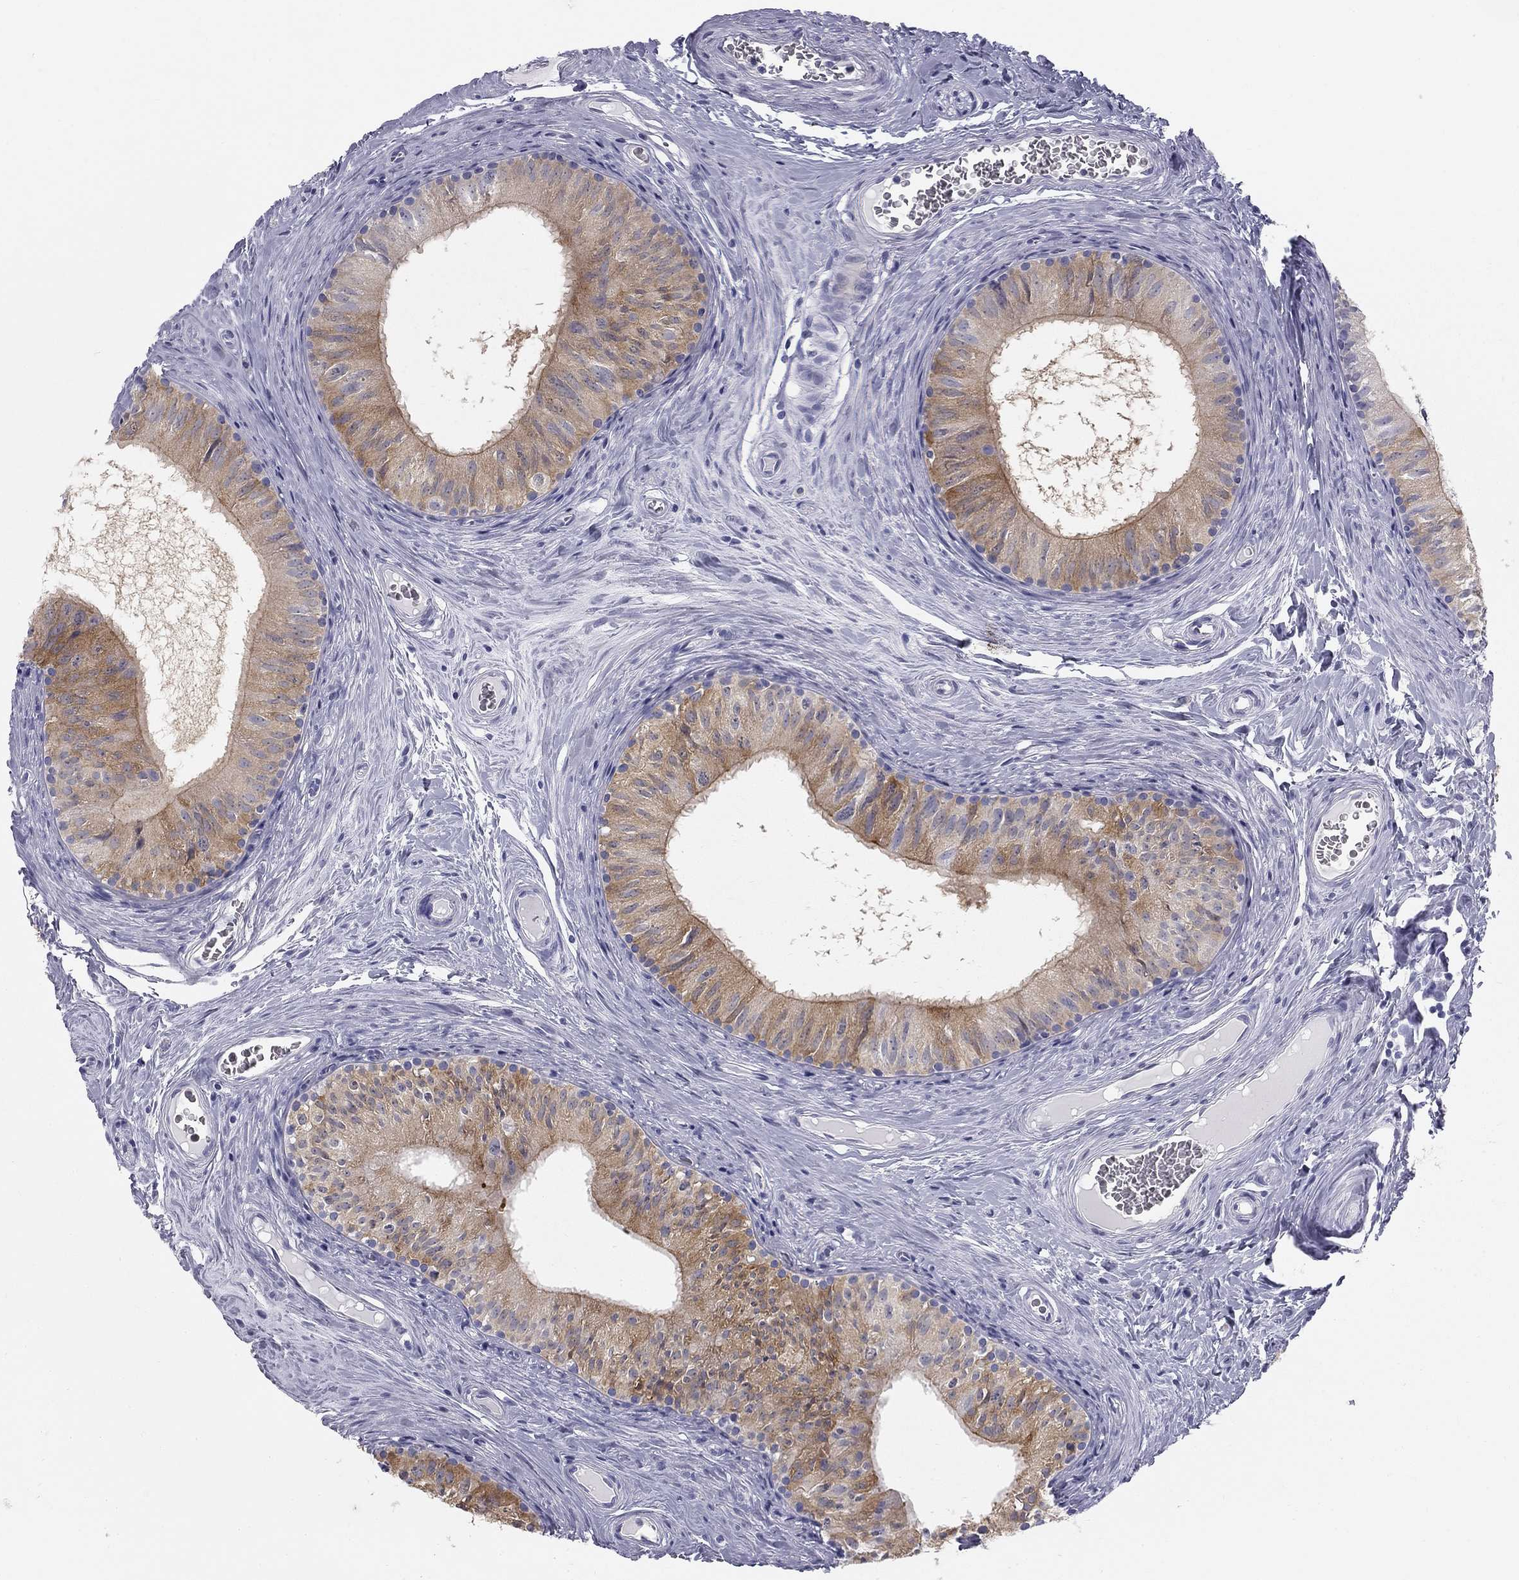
{"staining": {"intensity": "moderate", "quantity": "25%-75%", "location": "cytoplasmic/membranous"}, "tissue": "epididymis", "cell_type": "Glandular cells", "image_type": "normal", "snomed": [{"axis": "morphology", "description": "Normal tissue, NOS"}, {"axis": "topography", "description": "Epididymis"}], "caption": "Moderate cytoplasmic/membranous staining for a protein is identified in about 25%-75% of glandular cells of benign epididymis using IHC.", "gene": "SULT2B1", "patient": {"sex": "male", "age": 52}}